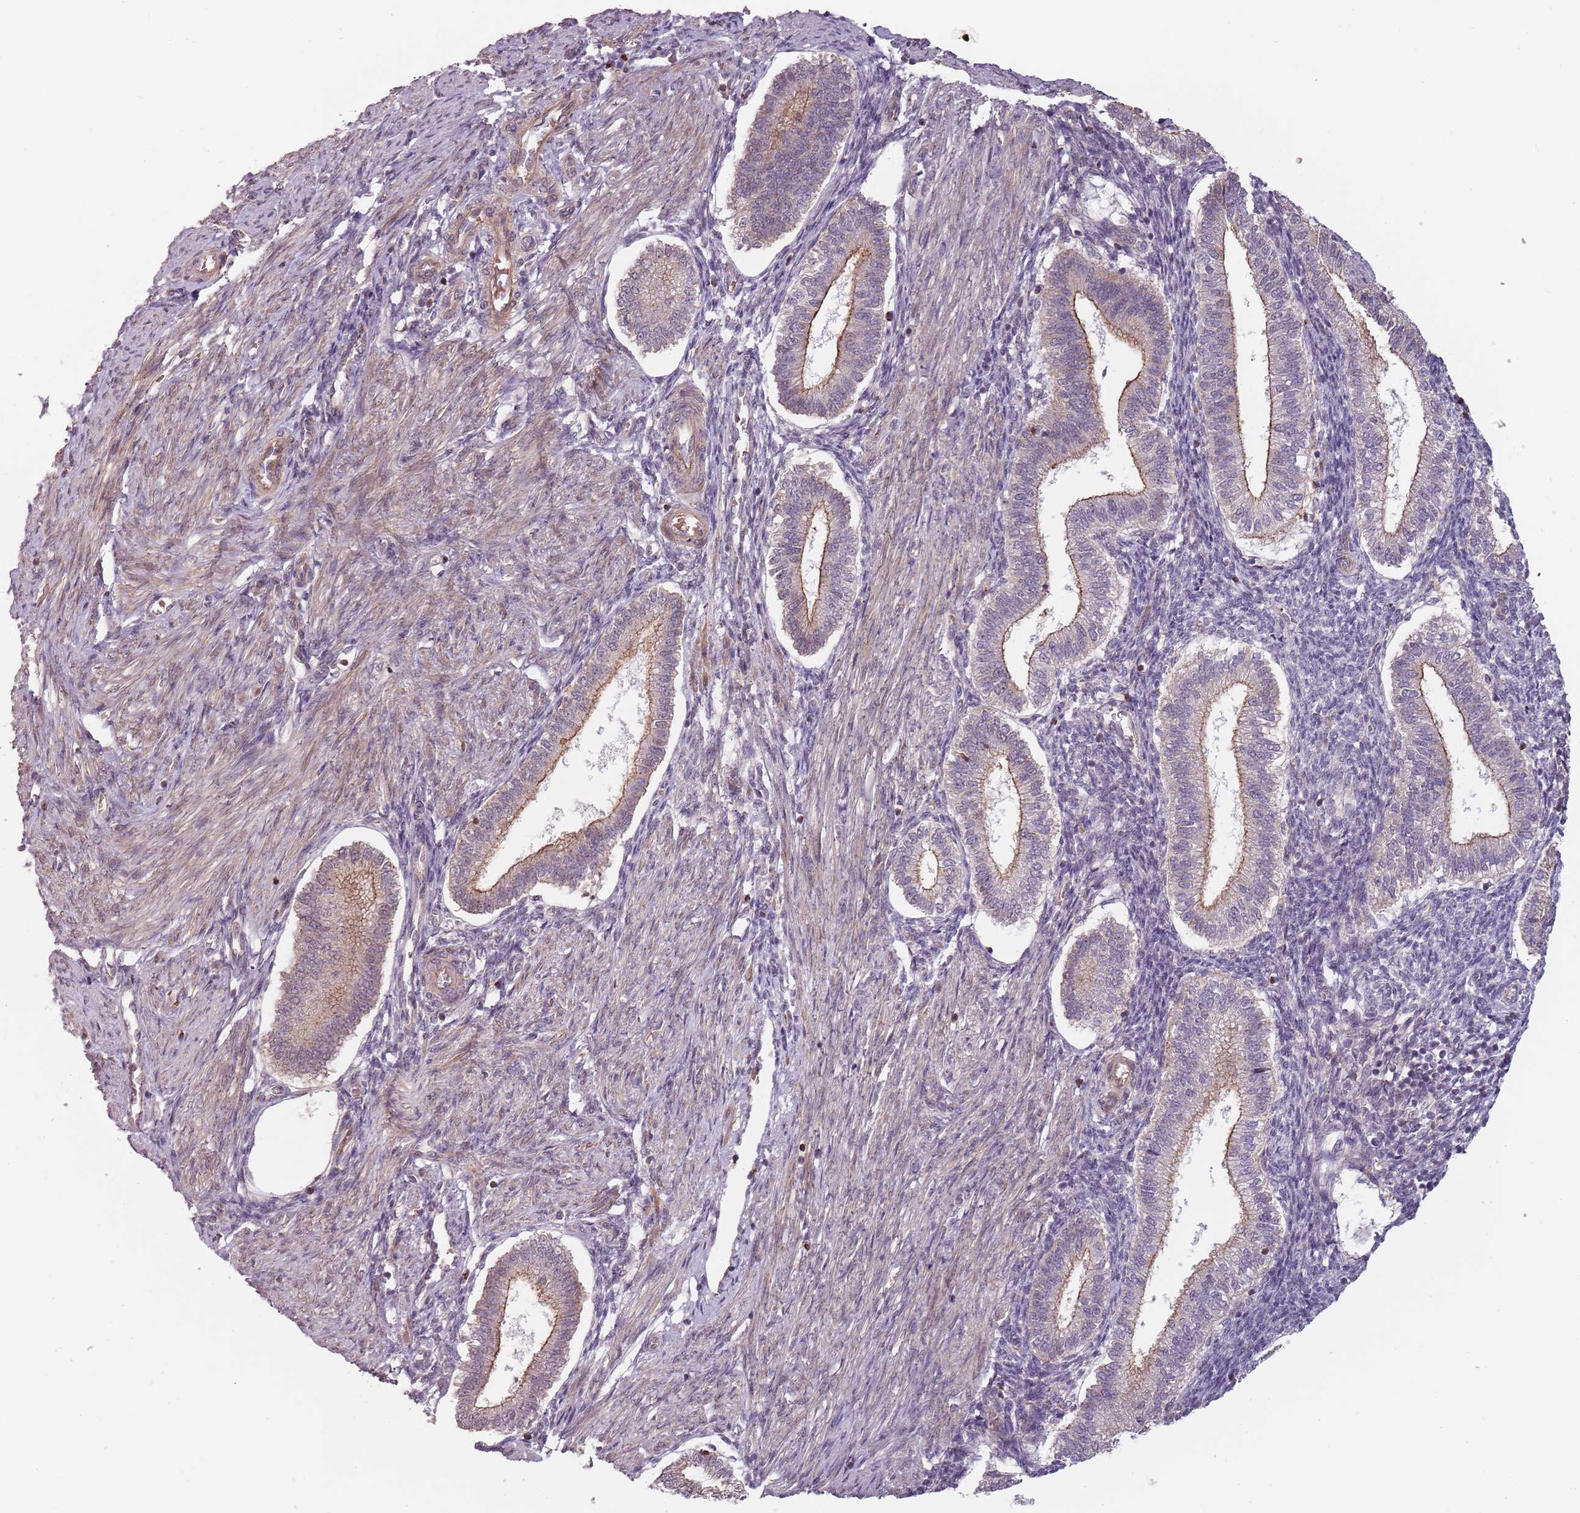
{"staining": {"intensity": "negative", "quantity": "none", "location": "none"}, "tissue": "endometrium", "cell_type": "Cells in endometrial stroma", "image_type": "normal", "snomed": [{"axis": "morphology", "description": "Normal tissue, NOS"}, {"axis": "topography", "description": "Endometrium"}], "caption": "IHC of unremarkable human endometrium shows no staining in cells in endometrial stroma. The staining is performed using DAB brown chromogen with nuclei counter-stained in using hematoxylin.", "gene": "PPP1R14C", "patient": {"sex": "female", "age": 25}}